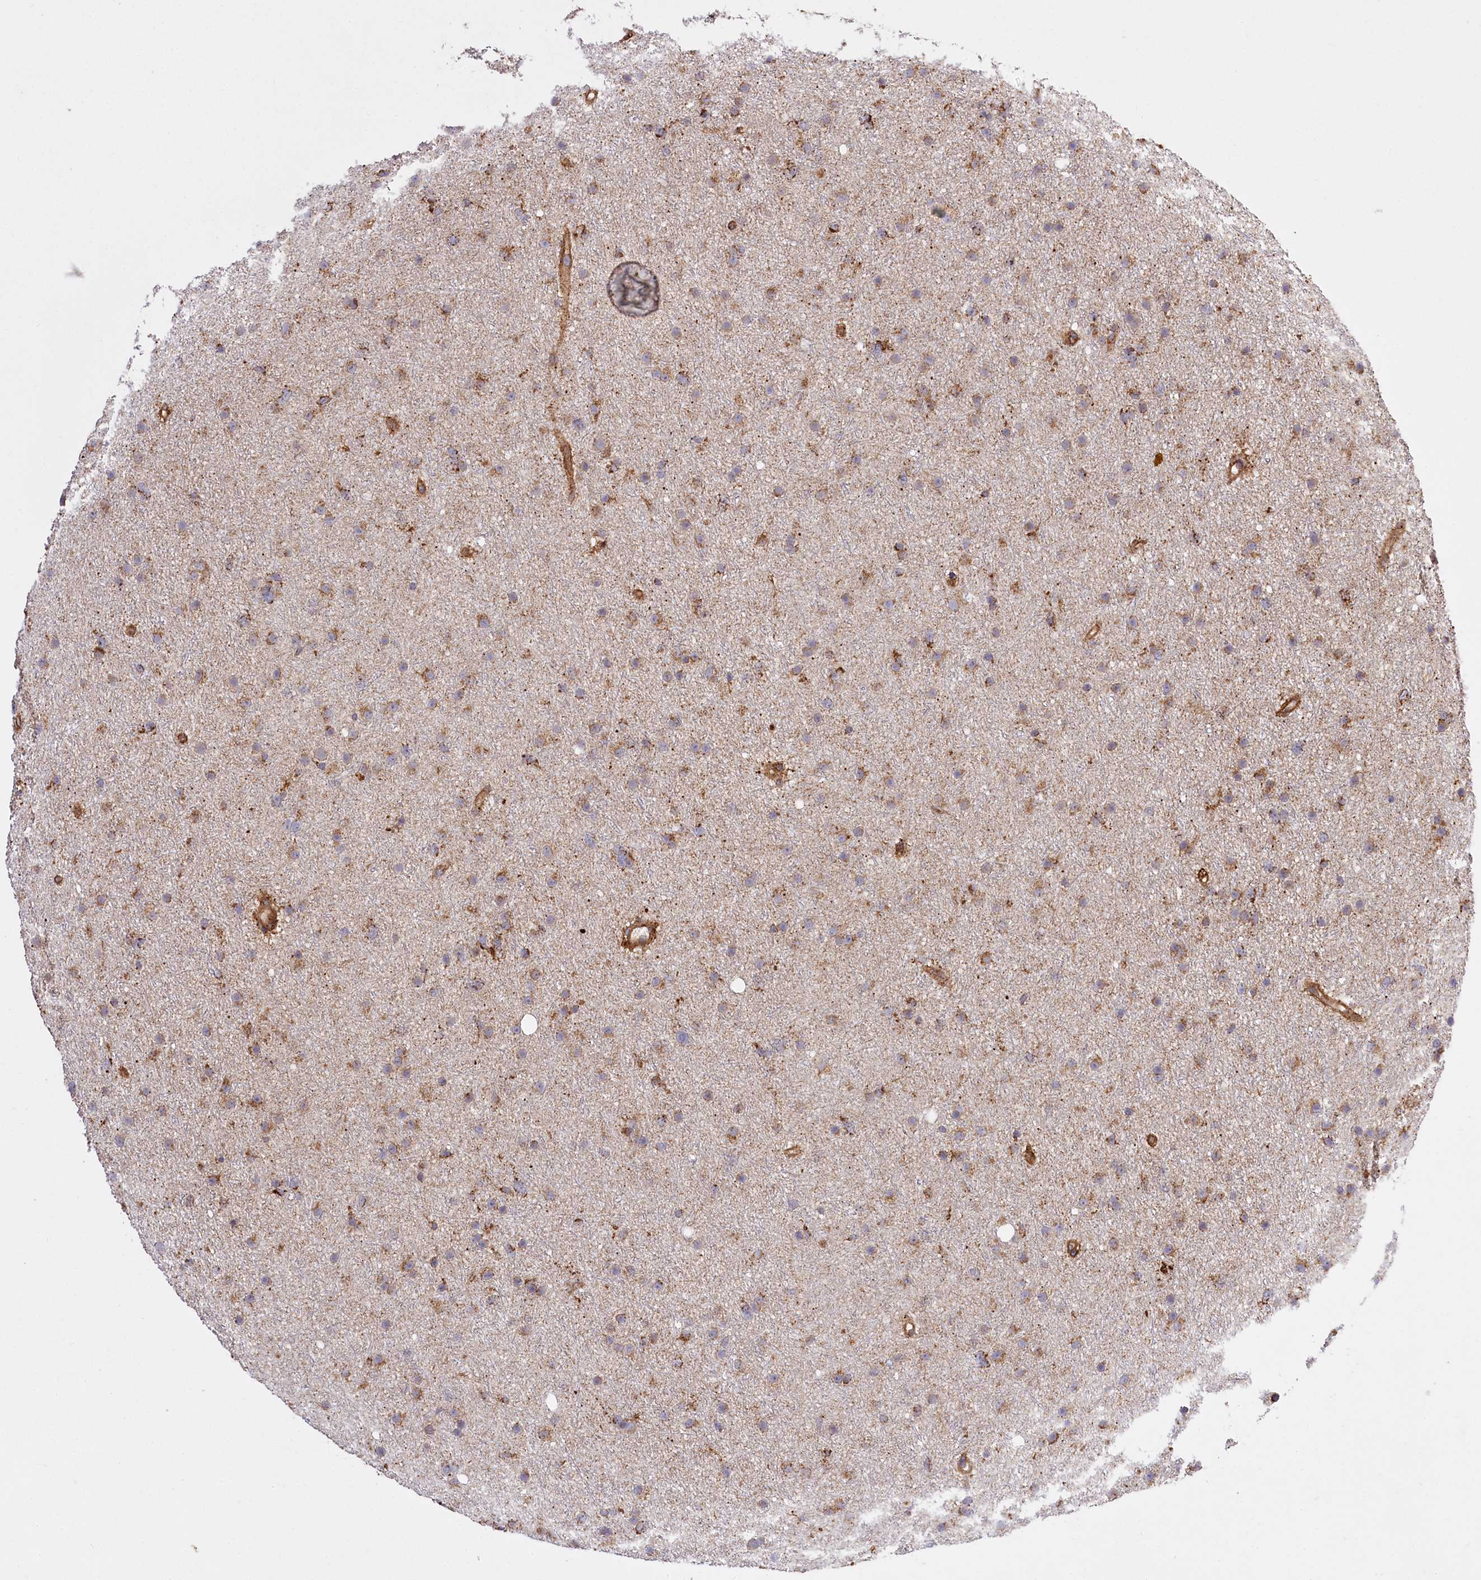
{"staining": {"intensity": "moderate", "quantity": ">75%", "location": "cytoplasmic/membranous"}, "tissue": "glioma", "cell_type": "Tumor cells", "image_type": "cancer", "snomed": [{"axis": "morphology", "description": "Glioma, malignant, Low grade"}, {"axis": "topography", "description": "Cerebral cortex"}], "caption": "This micrograph displays IHC staining of low-grade glioma (malignant), with medium moderate cytoplasmic/membranous expression in approximately >75% of tumor cells.", "gene": "CARD19", "patient": {"sex": "female", "age": 39}}